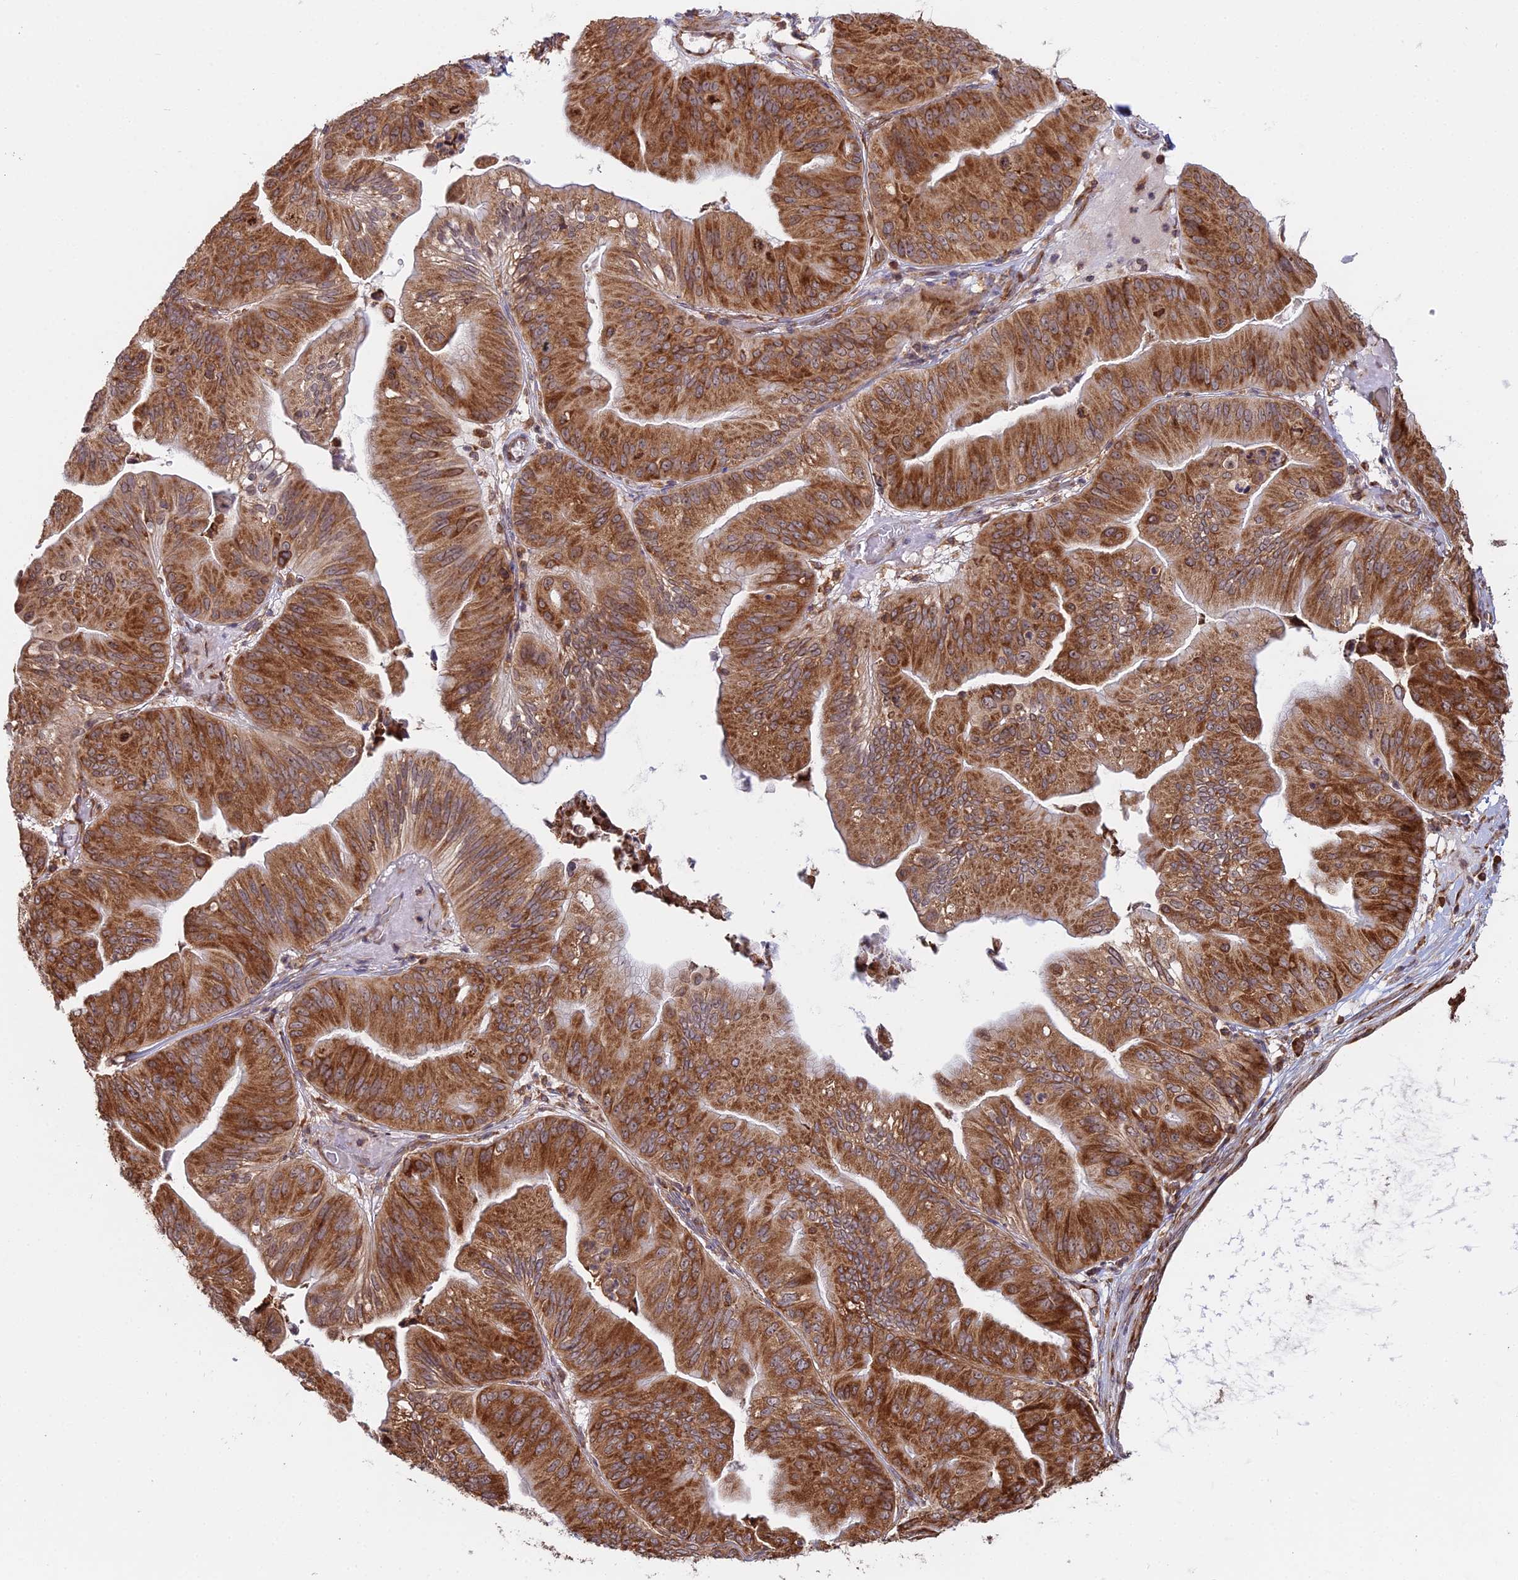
{"staining": {"intensity": "strong", "quantity": ">75%", "location": "cytoplasmic/membranous"}, "tissue": "ovarian cancer", "cell_type": "Tumor cells", "image_type": "cancer", "snomed": [{"axis": "morphology", "description": "Cystadenocarcinoma, mucinous, NOS"}, {"axis": "topography", "description": "Ovary"}], "caption": "Immunohistochemistry micrograph of ovarian mucinous cystadenocarcinoma stained for a protein (brown), which exhibits high levels of strong cytoplasmic/membranous staining in about >75% of tumor cells.", "gene": "RPL26", "patient": {"sex": "female", "age": 61}}